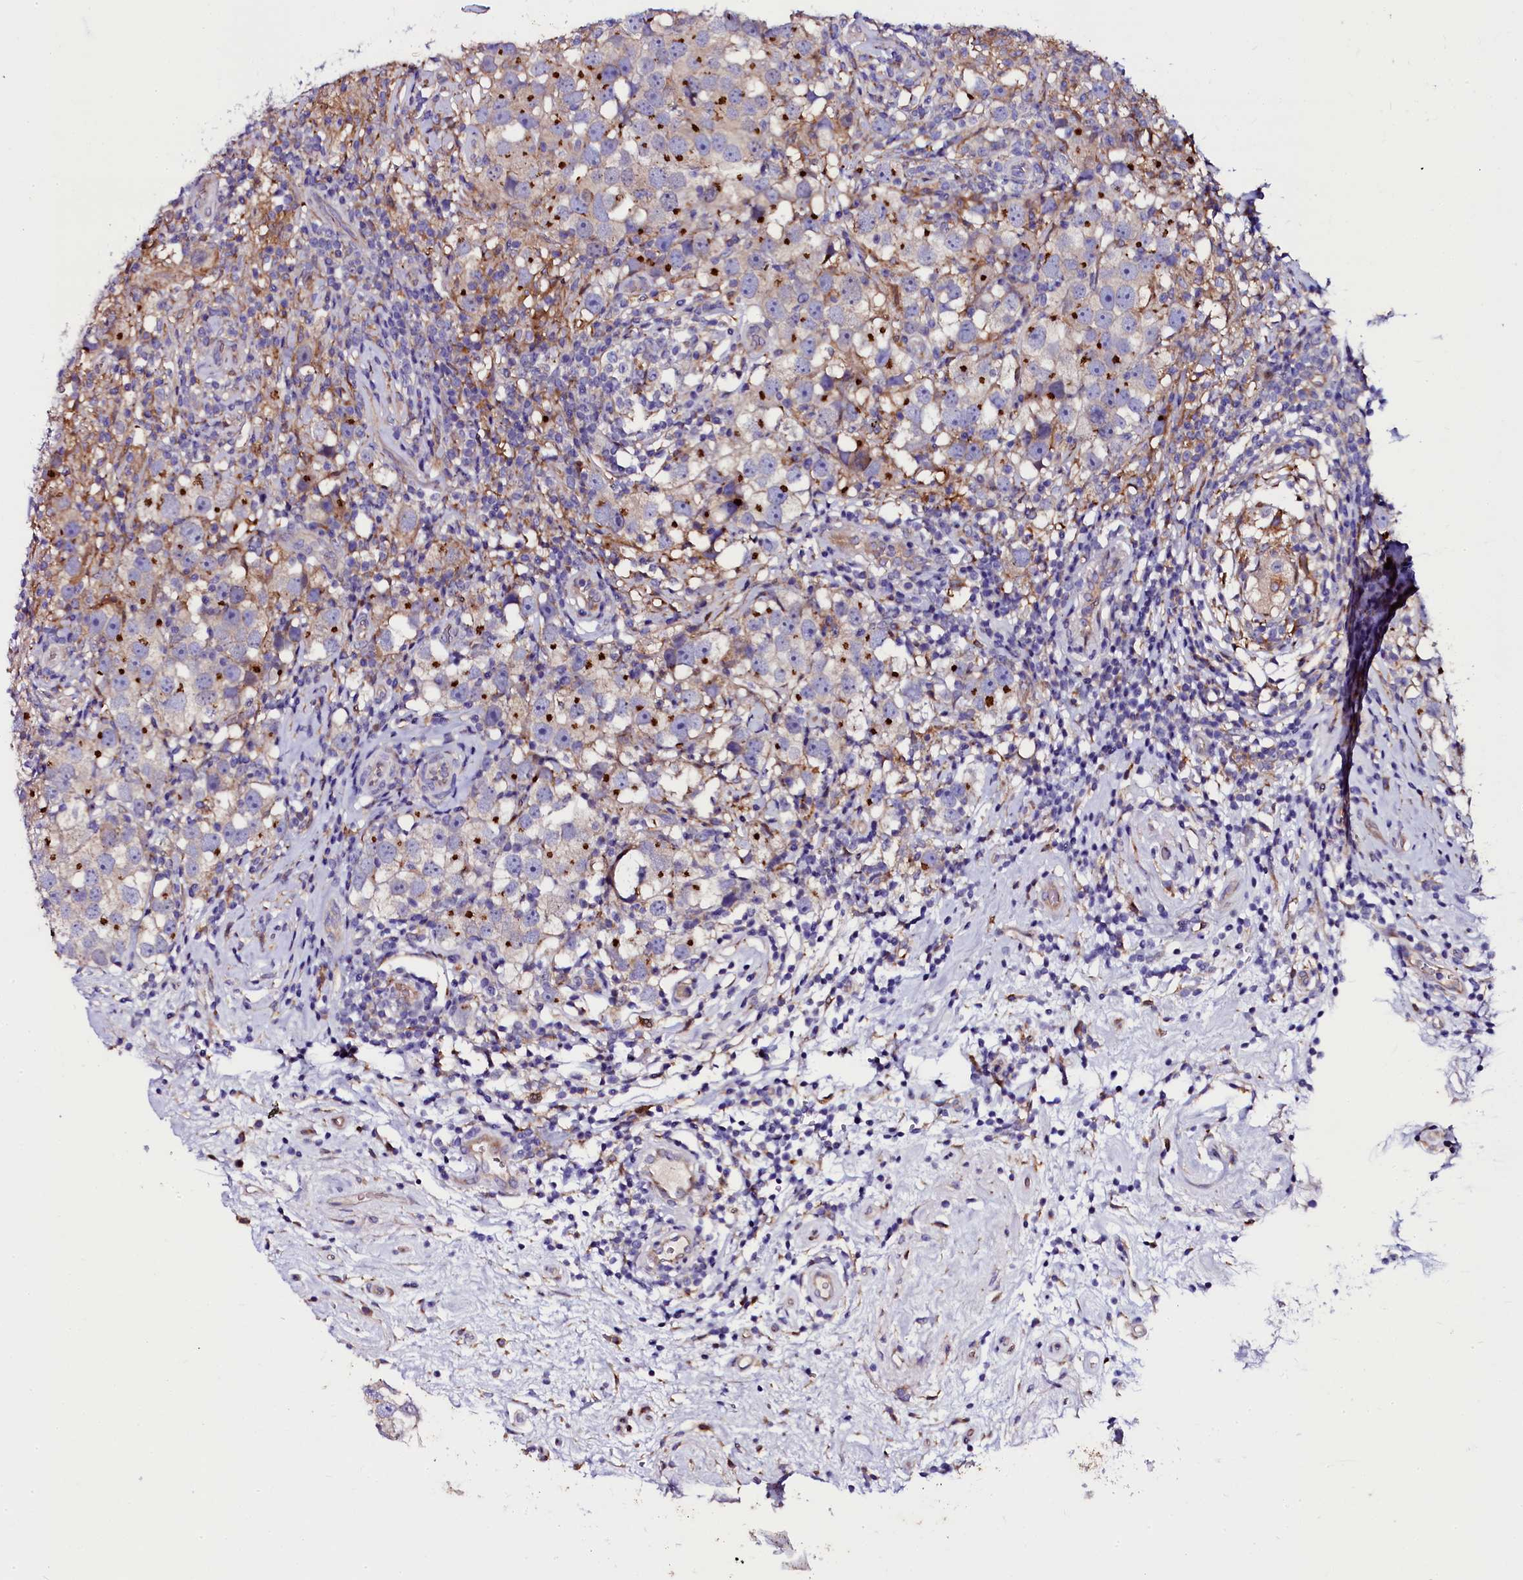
{"staining": {"intensity": "strong", "quantity": "25%-75%", "location": "cytoplasmic/membranous"}, "tissue": "testis cancer", "cell_type": "Tumor cells", "image_type": "cancer", "snomed": [{"axis": "morphology", "description": "Seminoma, NOS"}, {"axis": "topography", "description": "Testis"}], "caption": "Immunohistochemistry (IHC) staining of testis seminoma, which reveals high levels of strong cytoplasmic/membranous positivity in about 25%-75% of tumor cells indicating strong cytoplasmic/membranous protein positivity. The staining was performed using DAB (3,3'-diaminobenzidine) (brown) for protein detection and nuclei were counterstained in hematoxylin (blue).", "gene": "OTOL1", "patient": {"sex": "male", "age": 49}}